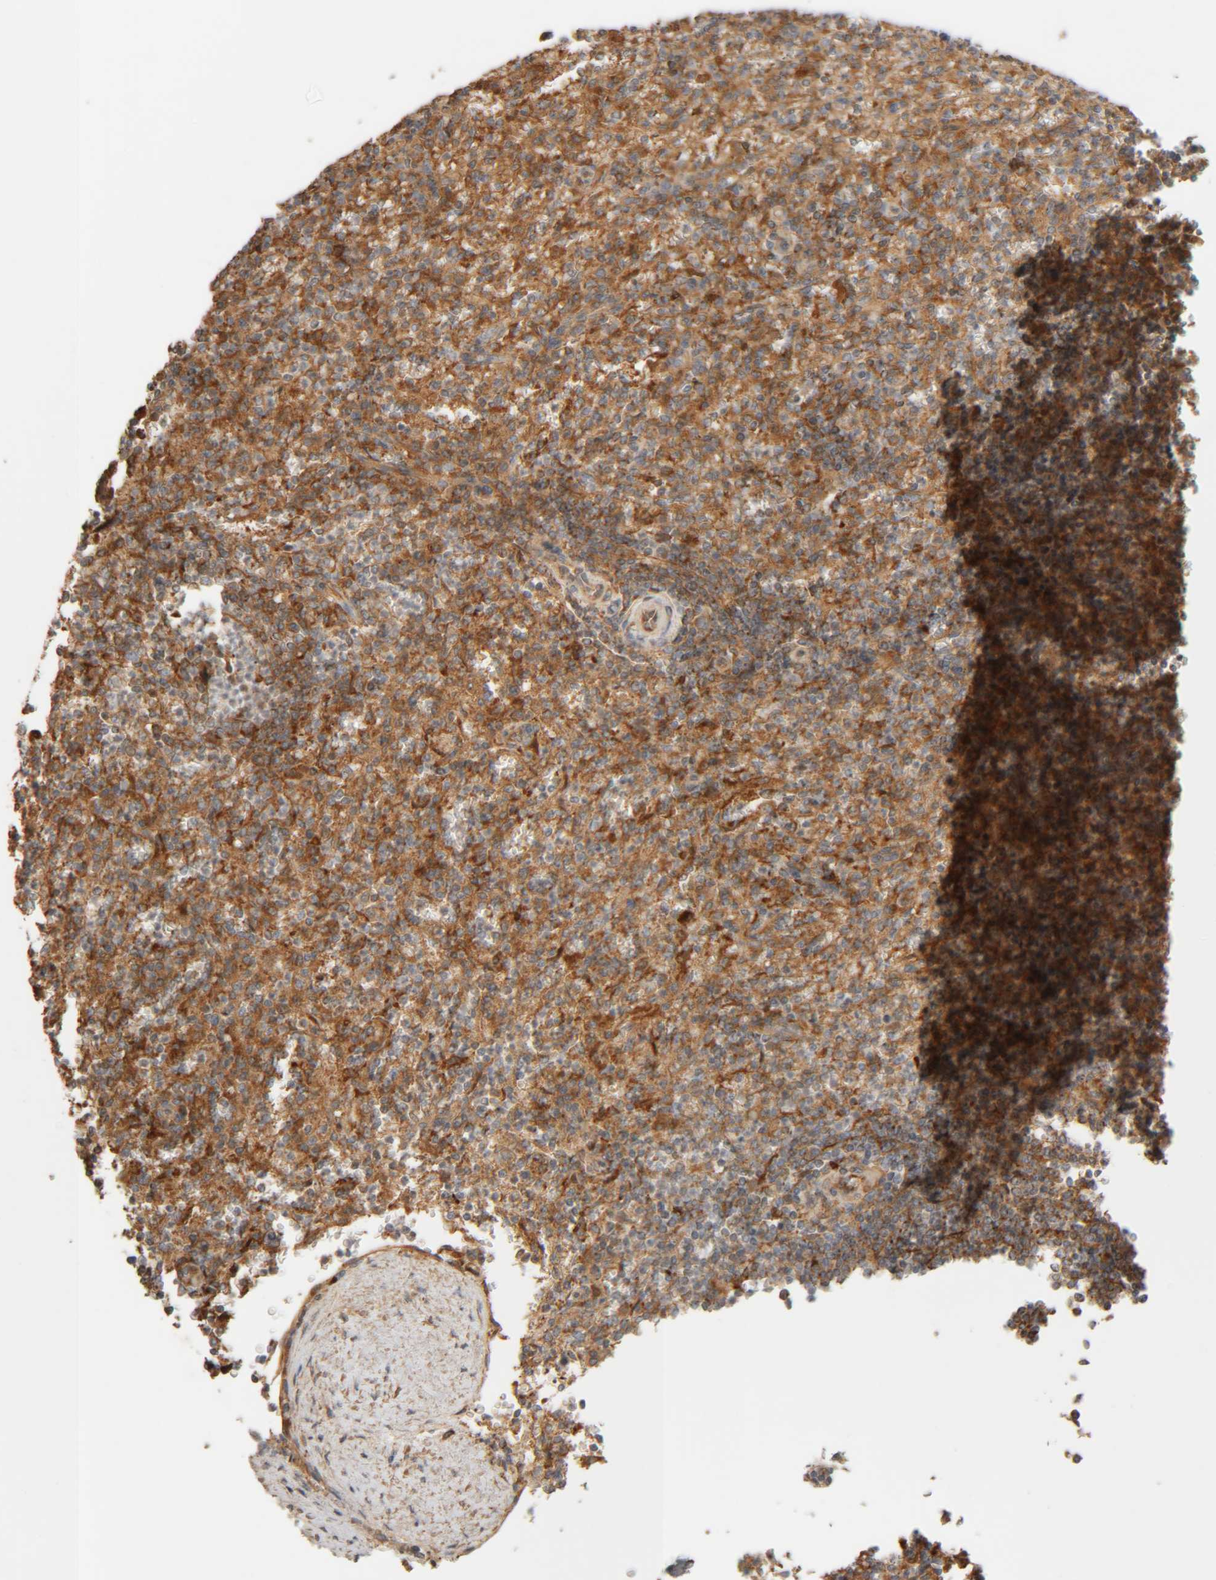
{"staining": {"intensity": "moderate", "quantity": ">75%", "location": "cytoplasmic/membranous"}, "tissue": "spleen", "cell_type": "Cells in red pulp", "image_type": "normal", "snomed": [{"axis": "morphology", "description": "Normal tissue, NOS"}, {"axis": "topography", "description": "Spleen"}], "caption": "Immunohistochemistry image of benign spleen: human spleen stained using IHC exhibits medium levels of moderate protein expression localized specifically in the cytoplasmic/membranous of cells in red pulp, appearing as a cytoplasmic/membranous brown color.", "gene": "TMEM192", "patient": {"sex": "female", "age": 74}}